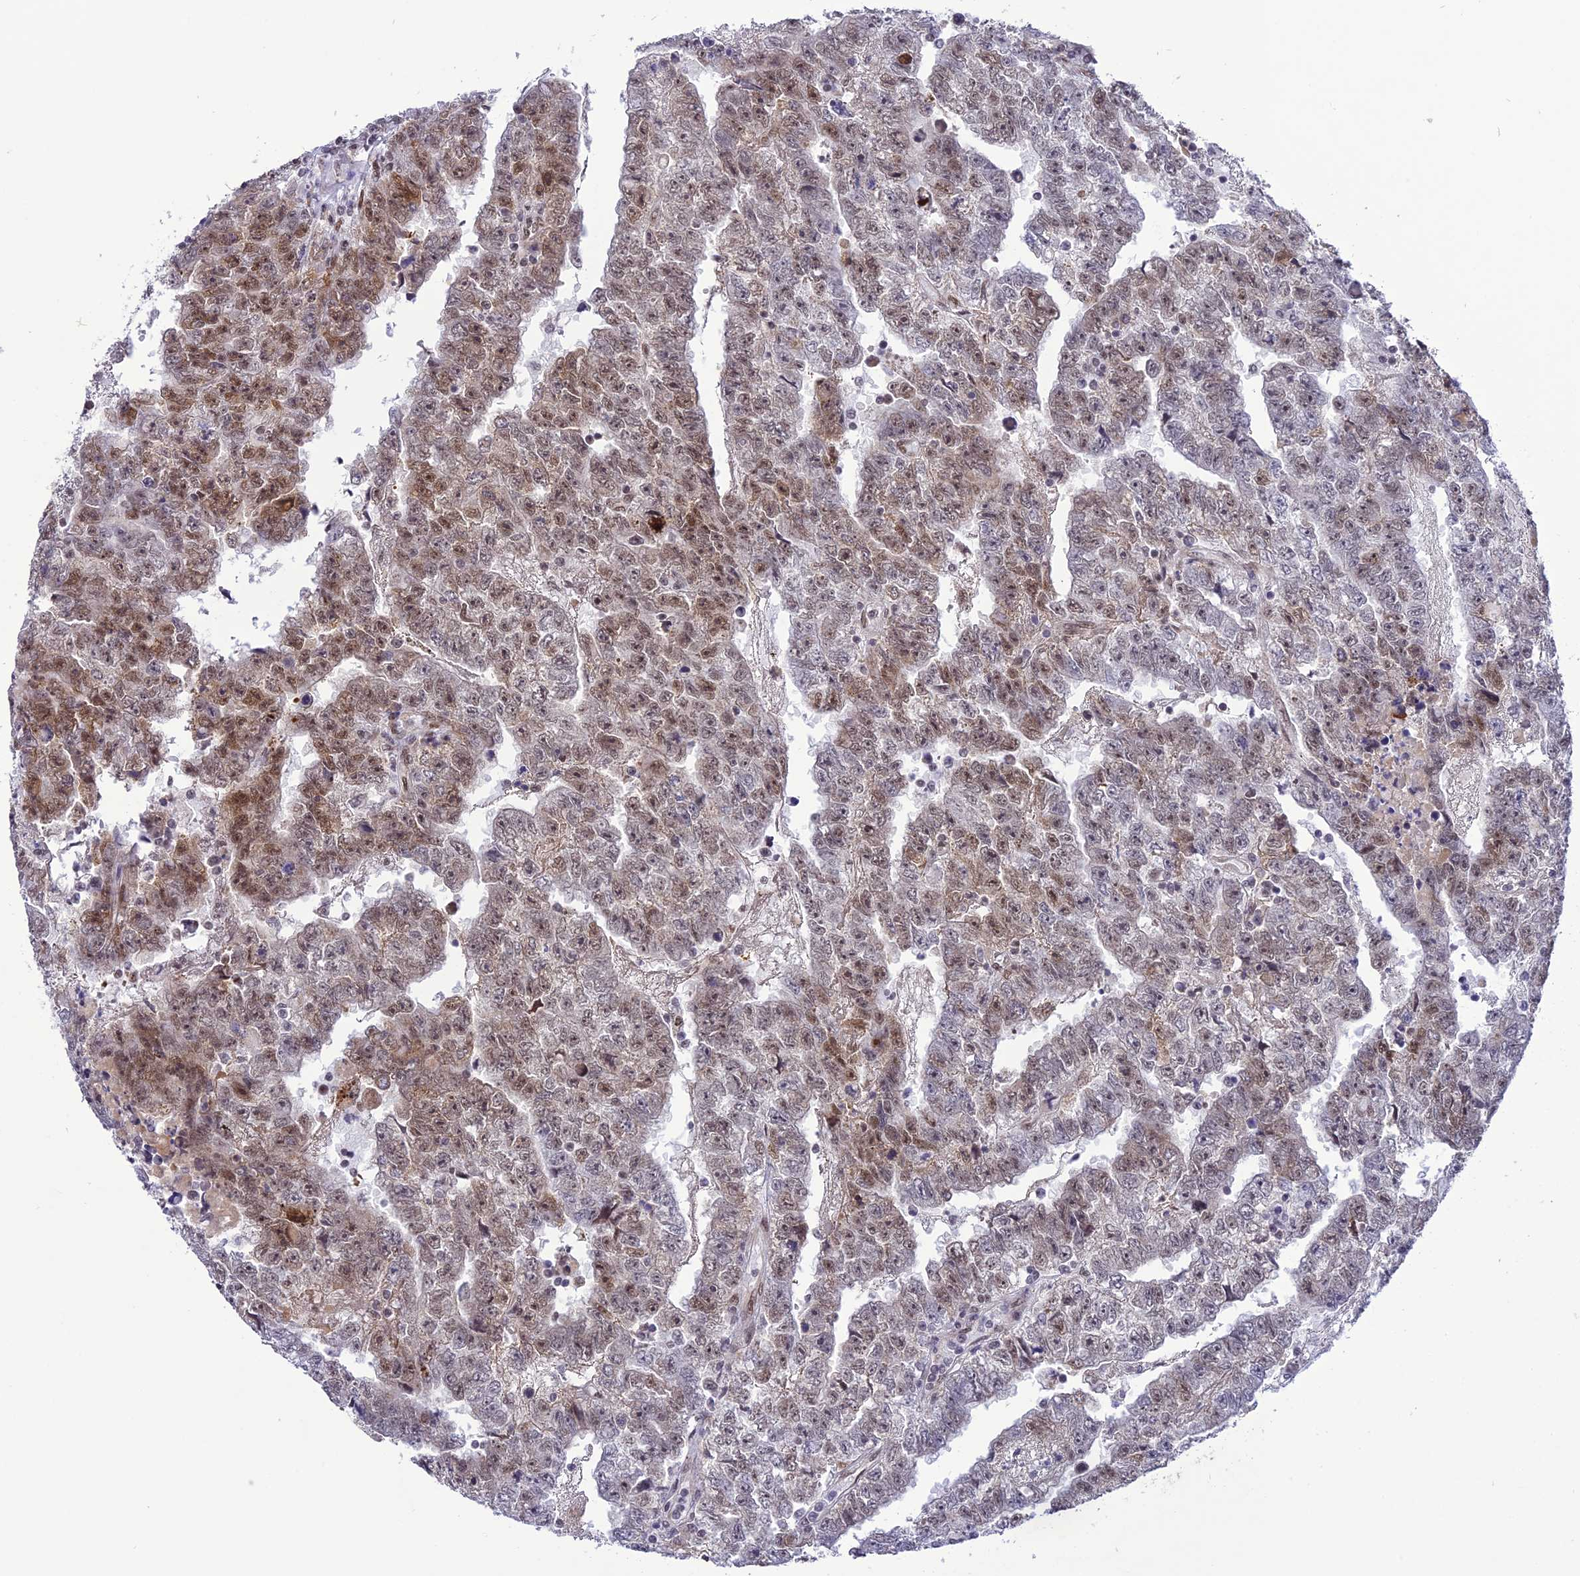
{"staining": {"intensity": "moderate", "quantity": "25%-75%", "location": "nuclear"}, "tissue": "testis cancer", "cell_type": "Tumor cells", "image_type": "cancer", "snomed": [{"axis": "morphology", "description": "Carcinoma, Embryonal, NOS"}, {"axis": "topography", "description": "Testis"}], "caption": "IHC staining of testis embryonal carcinoma, which shows medium levels of moderate nuclear expression in approximately 25%-75% of tumor cells indicating moderate nuclear protein positivity. The staining was performed using DAB (3,3'-diaminobenzidine) (brown) for protein detection and nuclei were counterstained in hematoxylin (blue).", "gene": "DDX1", "patient": {"sex": "male", "age": 25}}